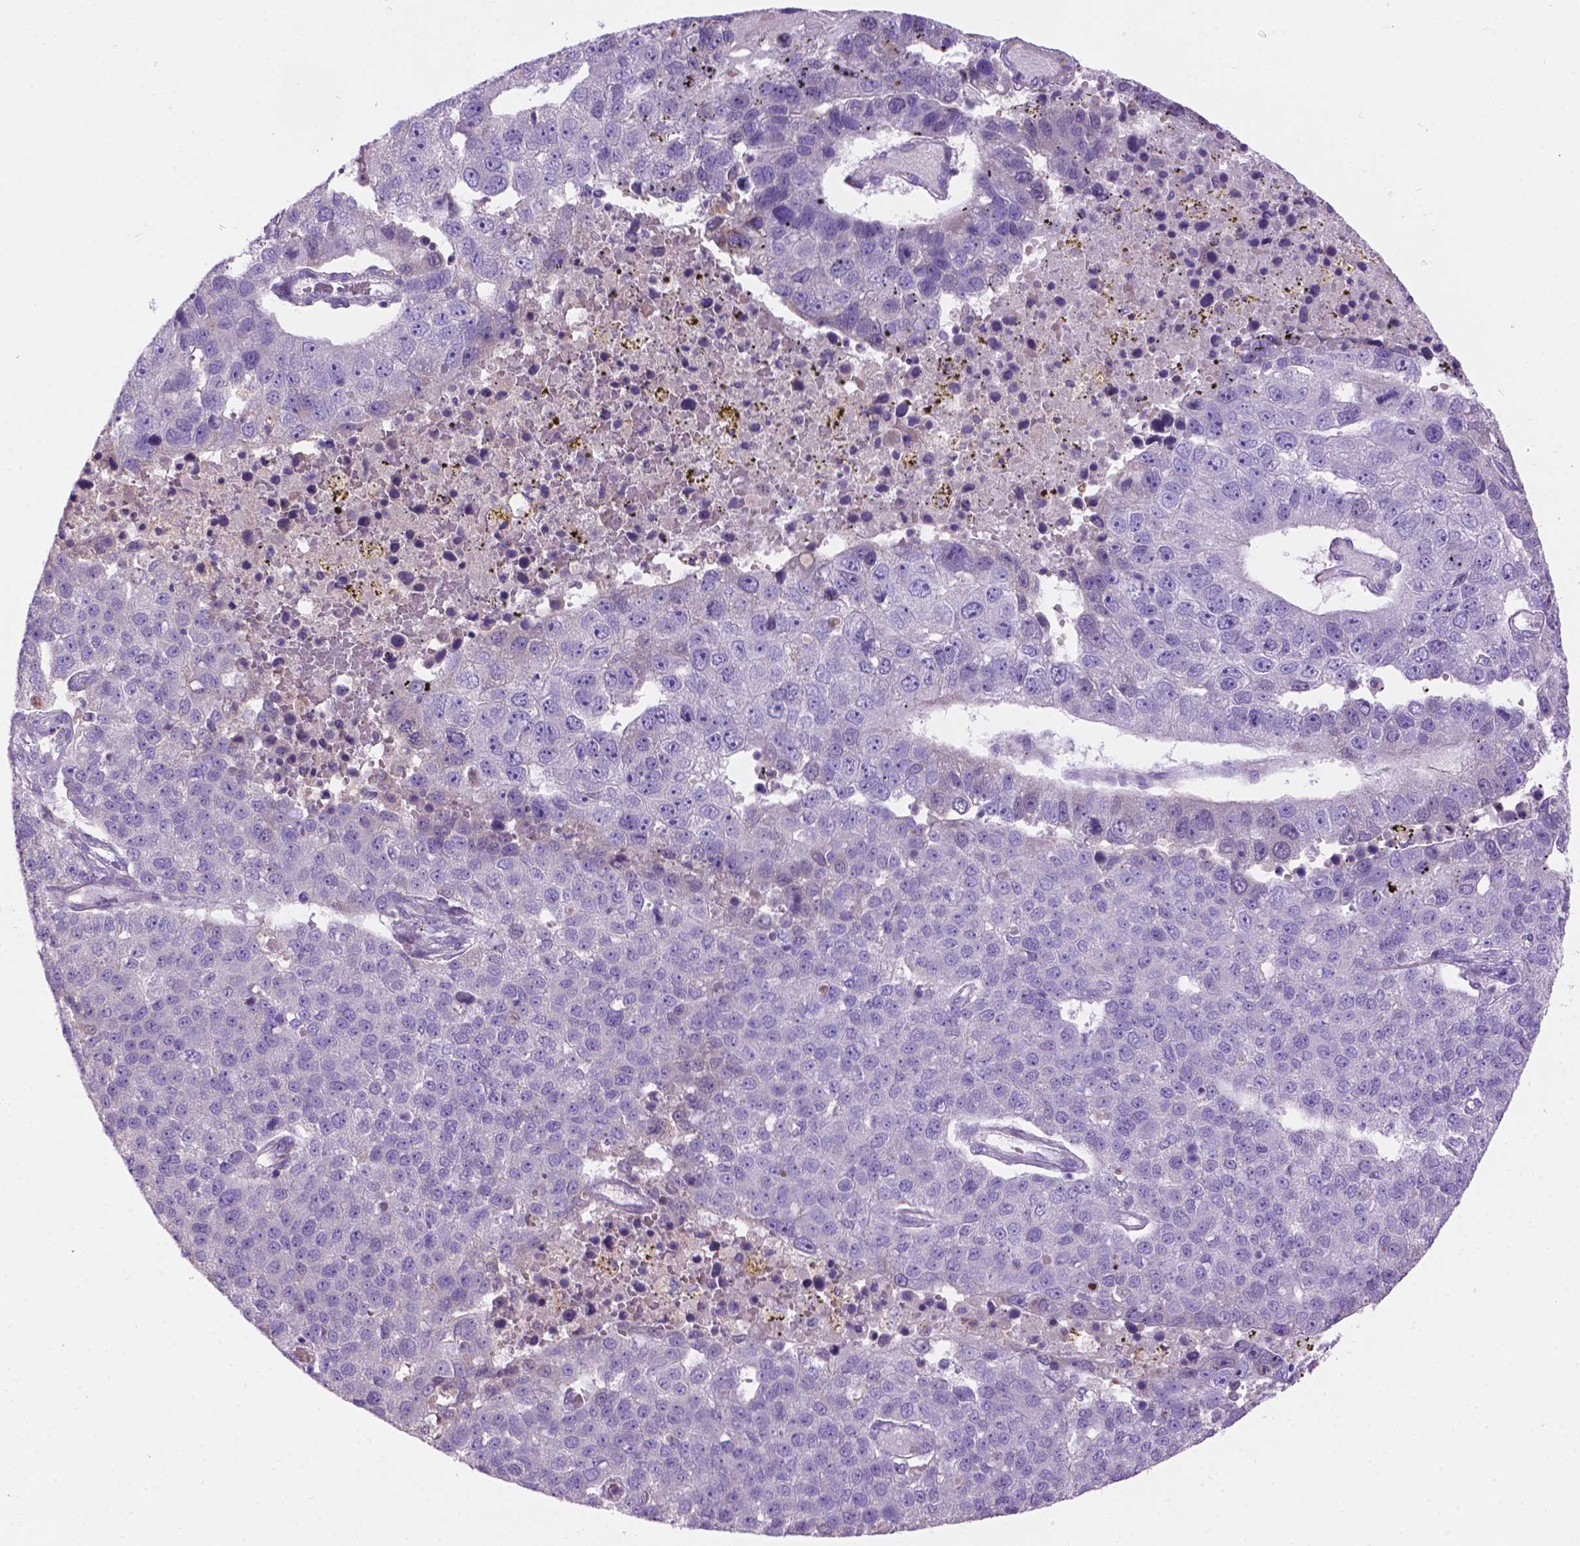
{"staining": {"intensity": "negative", "quantity": "none", "location": "none"}, "tissue": "pancreatic cancer", "cell_type": "Tumor cells", "image_type": "cancer", "snomed": [{"axis": "morphology", "description": "Adenocarcinoma, NOS"}, {"axis": "topography", "description": "Pancreas"}], "caption": "Immunohistochemistry histopathology image of pancreatic adenocarcinoma stained for a protein (brown), which shows no staining in tumor cells.", "gene": "NOXO1", "patient": {"sex": "female", "age": 61}}